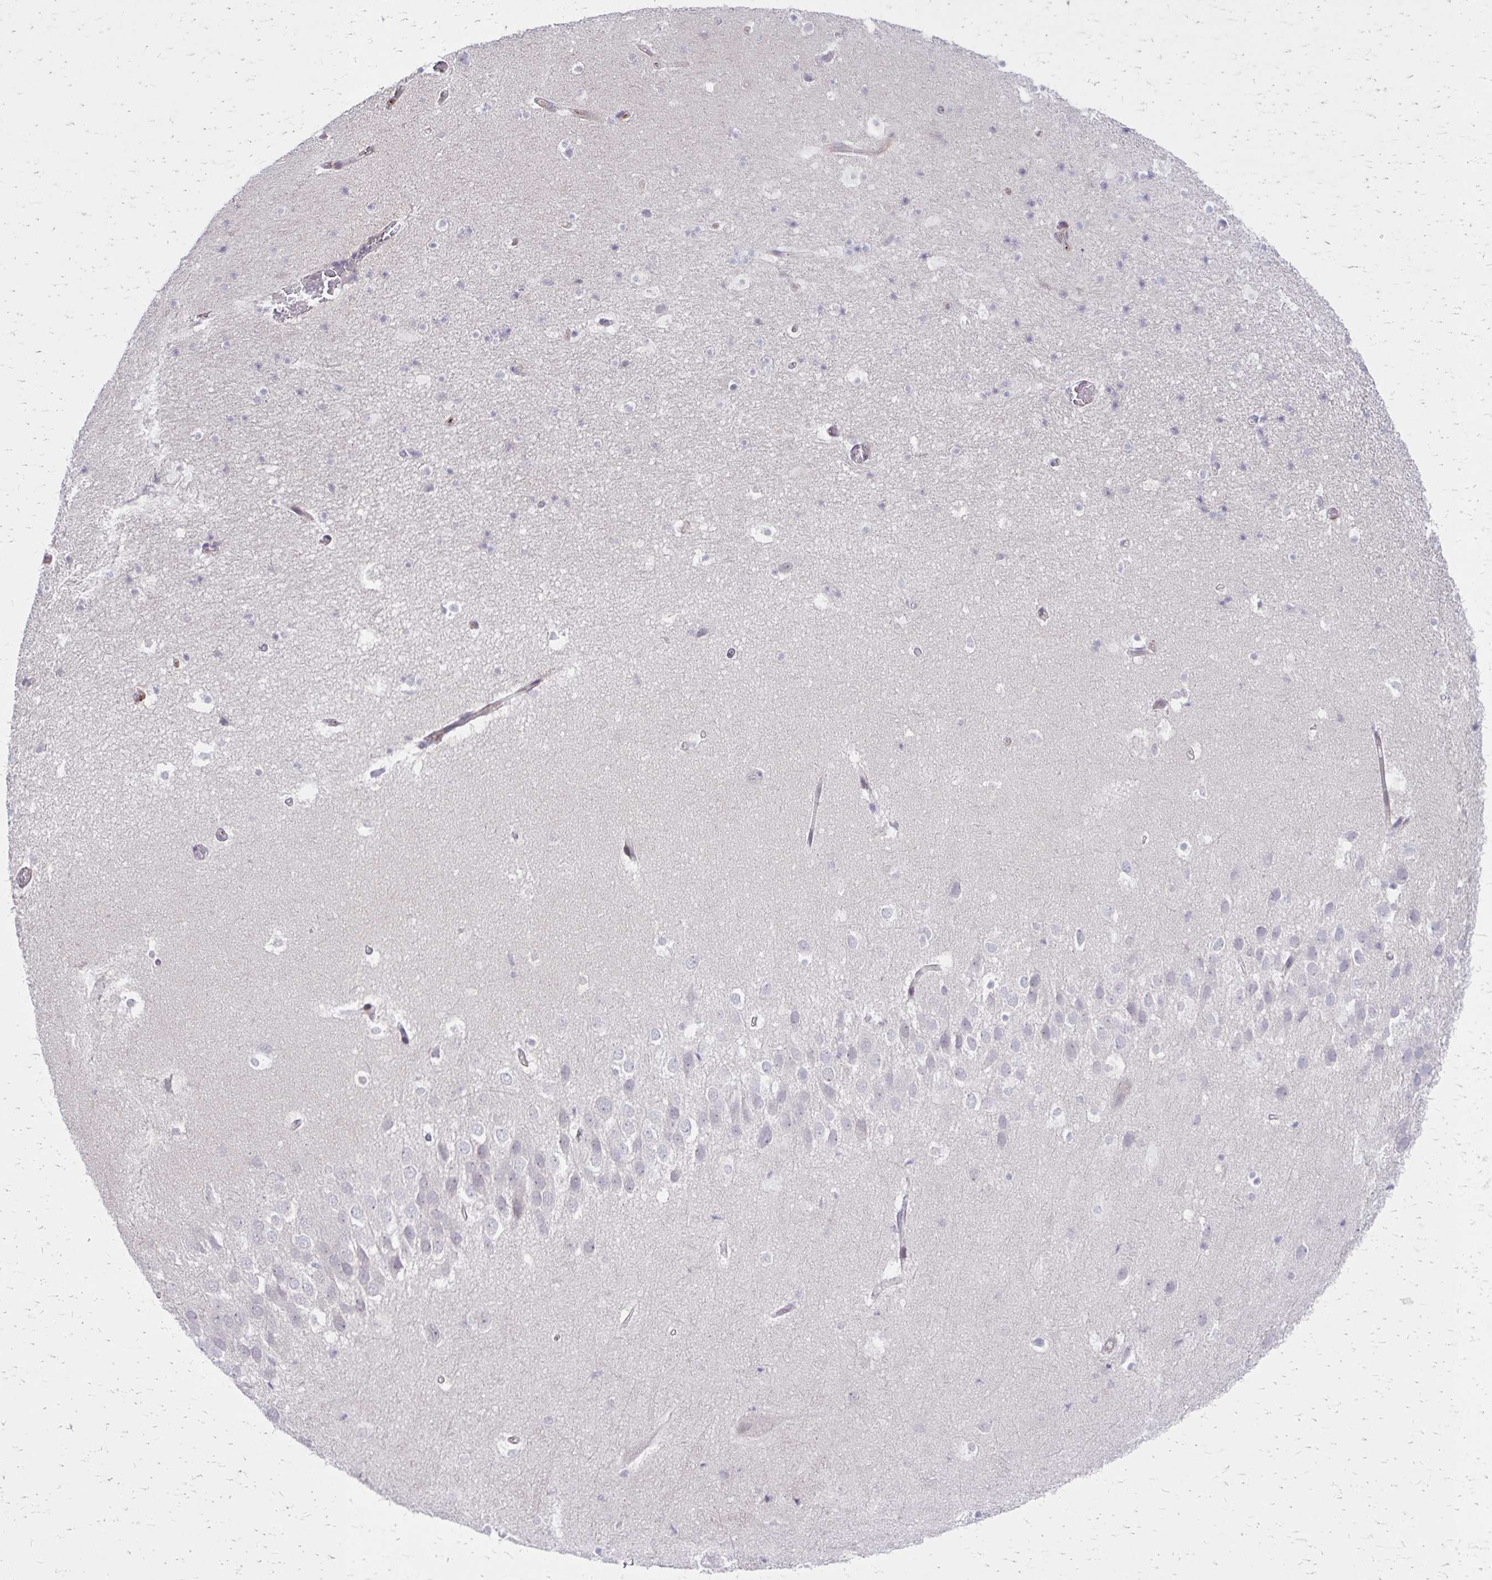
{"staining": {"intensity": "negative", "quantity": "none", "location": "none"}, "tissue": "hippocampus", "cell_type": "Glial cells", "image_type": "normal", "snomed": [{"axis": "morphology", "description": "Normal tissue, NOS"}, {"axis": "topography", "description": "Hippocampus"}], "caption": "The micrograph exhibits no staining of glial cells in normal hippocampus. (Immunohistochemistry, brightfield microscopy, high magnification).", "gene": "ANKRD30B", "patient": {"sex": "male", "age": 26}}